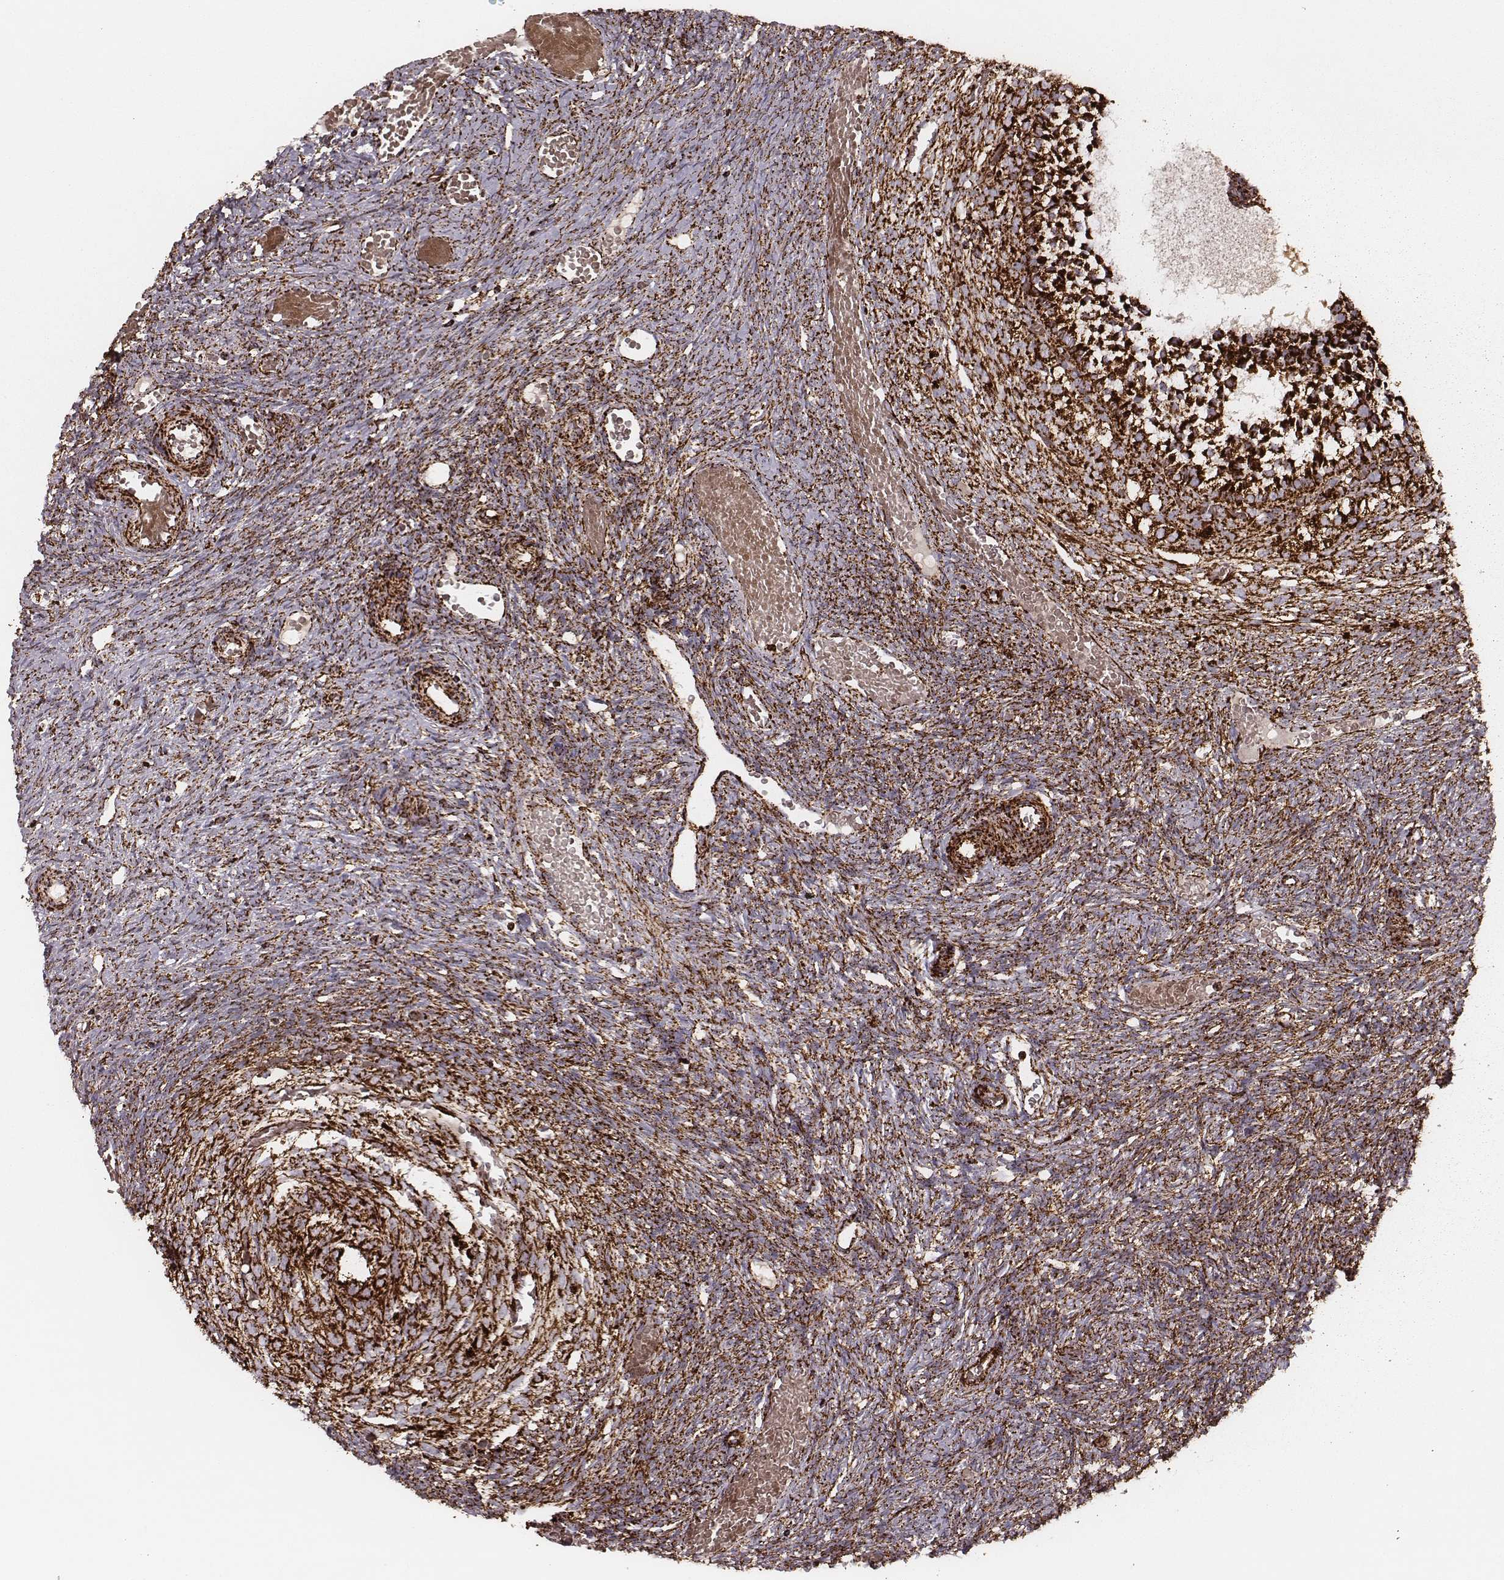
{"staining": {"intensity": "strong", "quantity": ">75%", "location": "cytoplasmic/membranous"}, "tissue": "ovary", "cell_type": "Follicle cells", "image_type": "normal", "snomed": [{"axis": "morphology", "description": "Normal tissue, NOS"}, {"axis": "topography", "description": "Ovary"}], "caption": "DAB (3,3'-diaminobenzidine) immunohistochemical staining of unremarkable human ovary reveals strong cytoplasmic/membranous protein staining in approximately >75% of follicle cells.", "gene": "TUFM", "patient": {"sex": "female", "age": 39}}